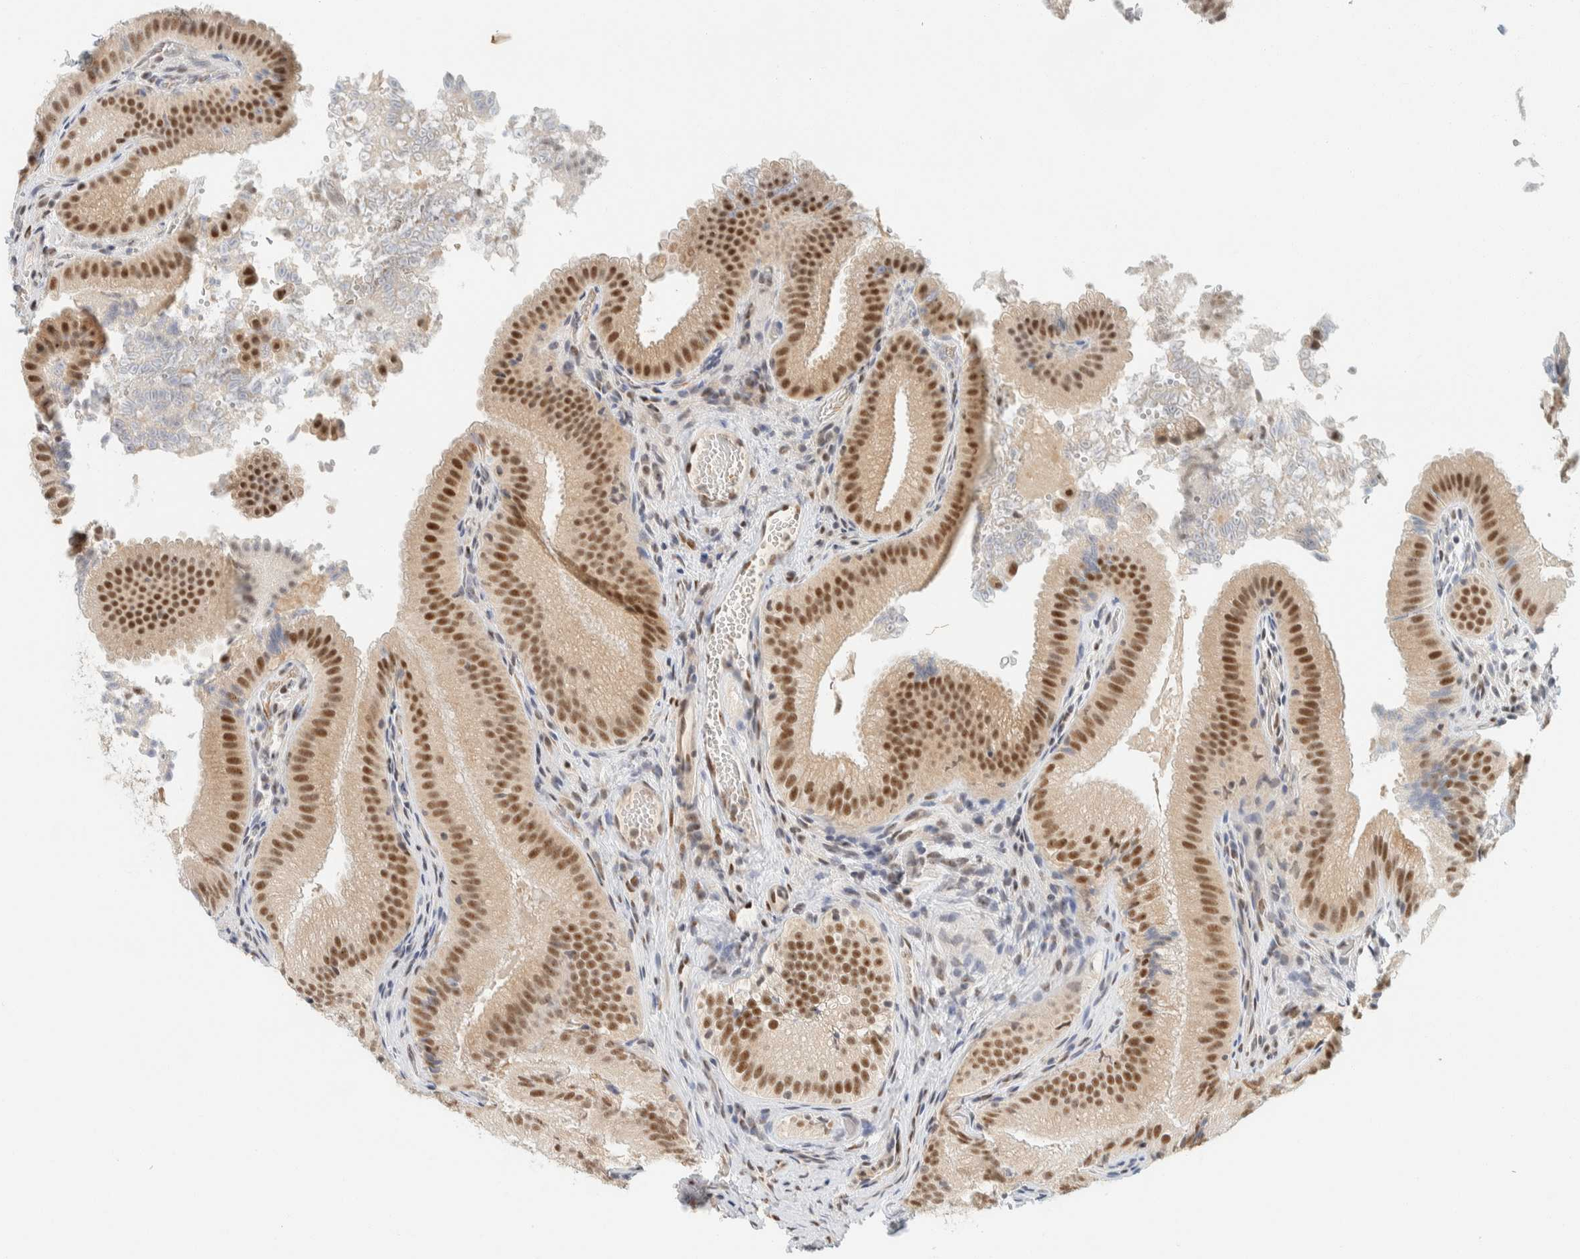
{"staining": {"intensity": "strong", "quantity": ">75%", "location": "nuclear"}, "tissue": "gallbladder", "cell_type": "Glandular cells", "image_type": "normal", "snomed": [{"axis": "morphology", "description": "Normal tissue, NOS"}, {"axis": "topography", "description": "Gallbladder"}], "caption": "About >75% of glandular cells in benign human gallbladder demonstrate strong nuclear protein staining as visualized by brown immunohistochemical staining.", "gene": "ZNF683", "patient": {"sex": "female", "age": 30}}